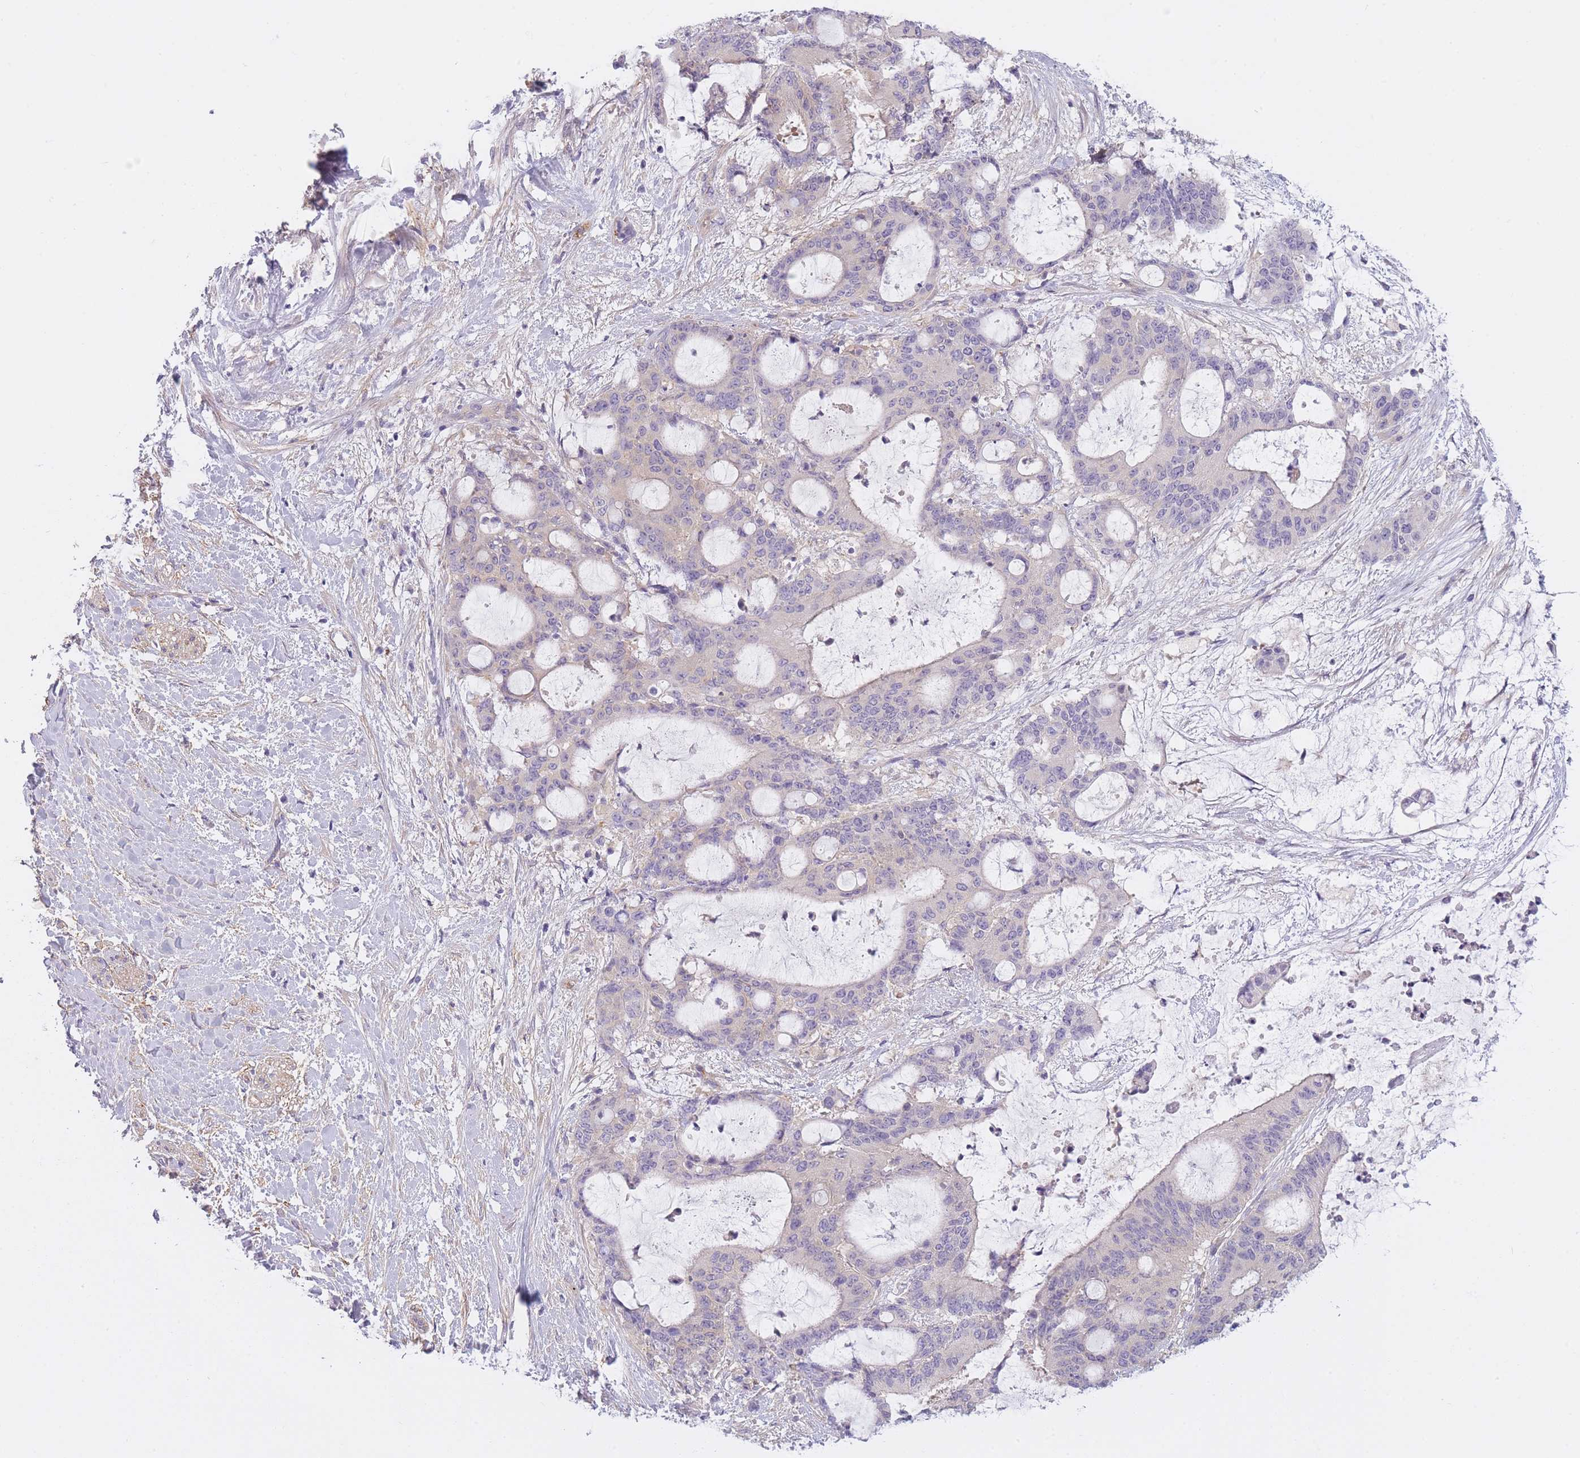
{"staining": {"intensity": "negative", "quantity": "none", "location": "none"}, "tissue": "liver cancer", "cell_type": "Tumor cells", "image_type": "cancer", "snomed": [{"axis": "morphology", "description": "Normal tissue, NOS"}, {"axis": "morphology", "description": "Cholangiocarcinoma"}, {"axis": "topography", "description": "Liver"}, {"axis": "topography", "description": "Peripheral nerve tissue"}], "caption": "Immunohistochemical staining of human cholangiocarcinoma (liver) shows no significant expression in tumor cells.", "gene": "AP3M2", "patient": {"sex": "female", "age": 73}}